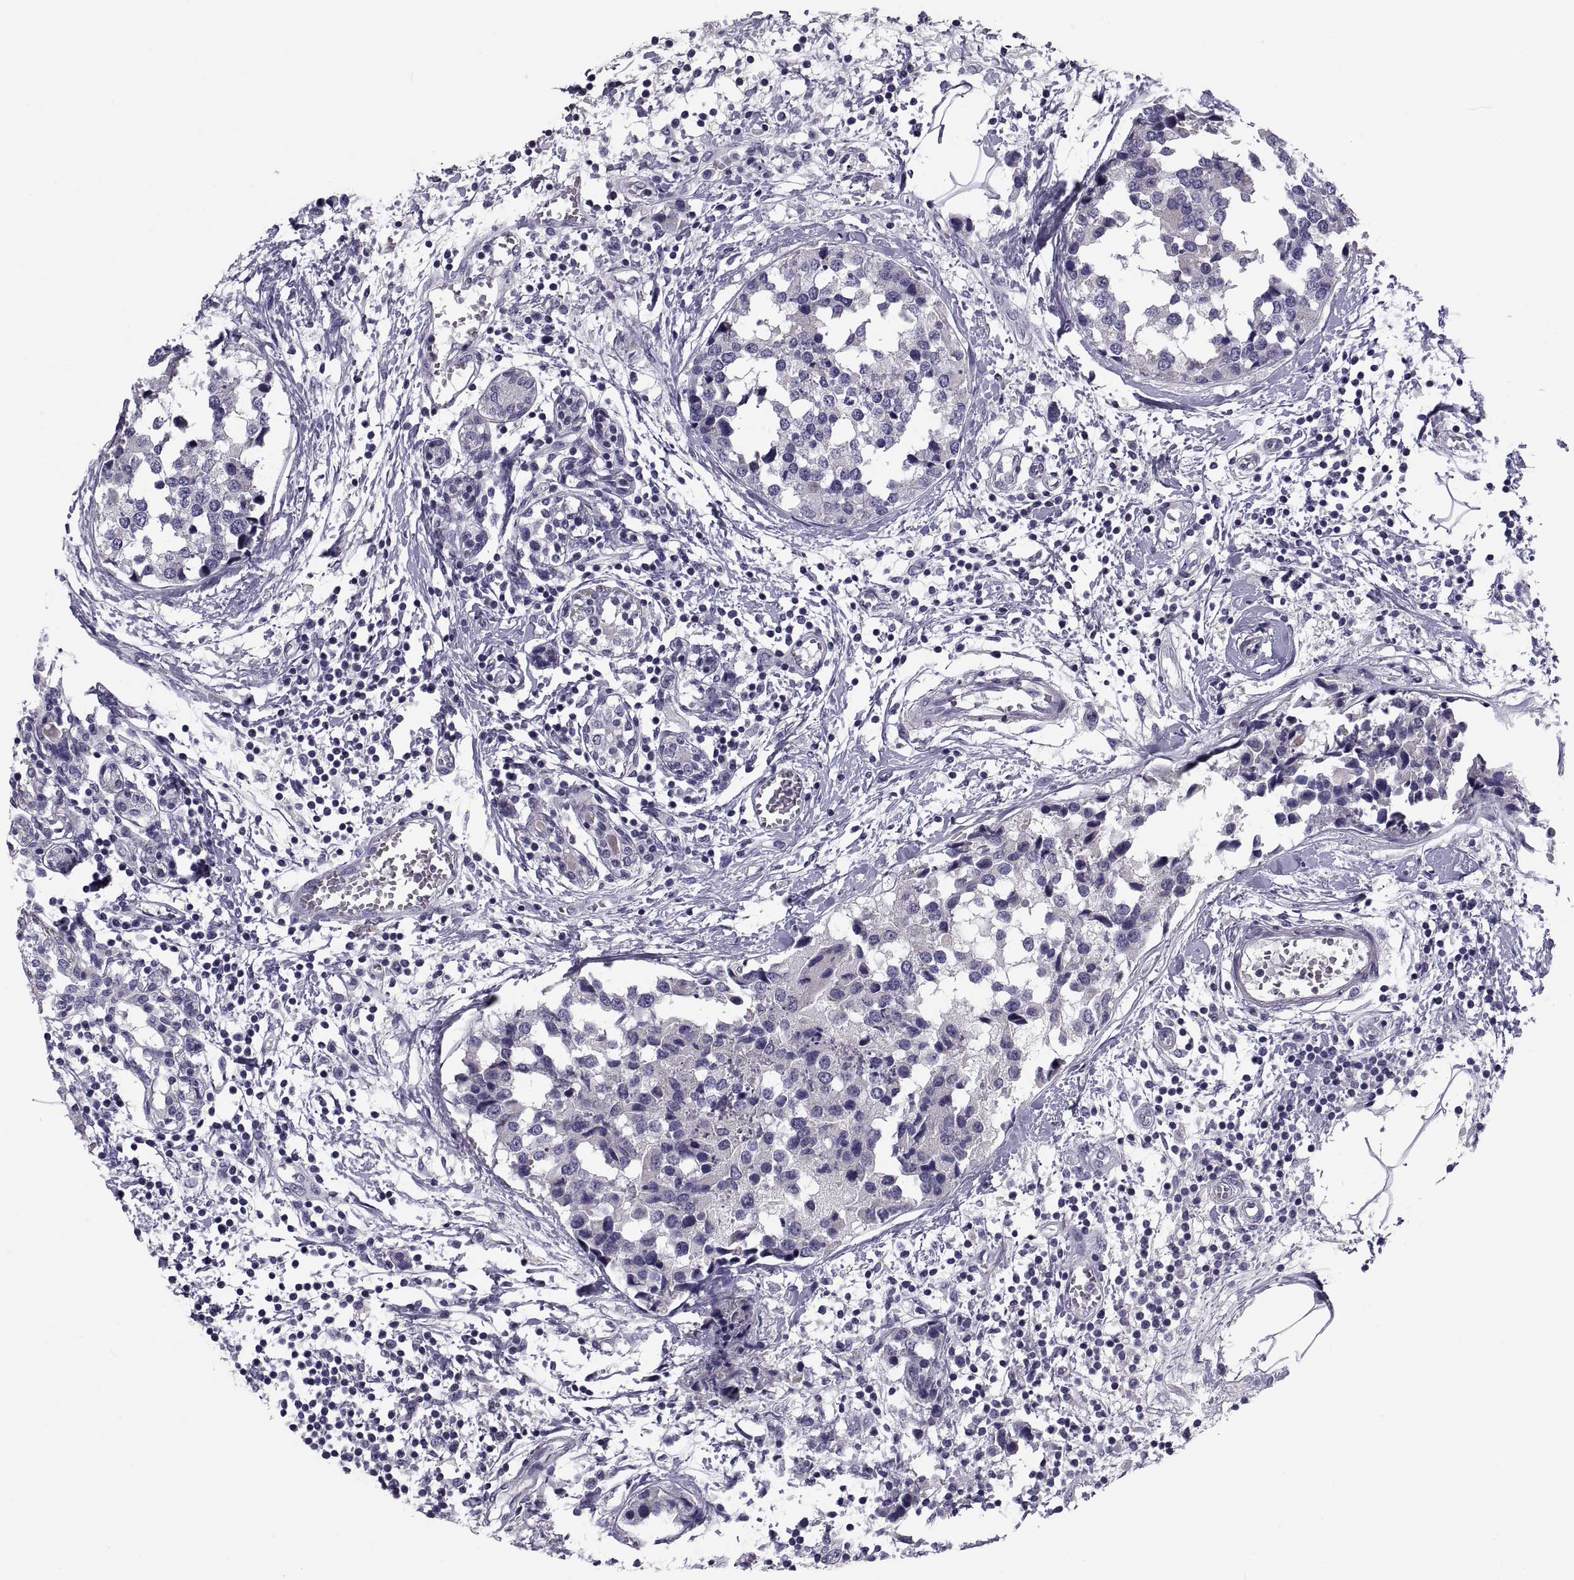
{"staining": {"intensity": "negative", "quantity": "none", "location": "none"}, "tissue": "breast cancer", "cell_type": "Tumor cells", "image_type": "cancer", "snomed": [{"axis": "morphology", "description": "Lobular carcinoma"}, {"axis": "topography", "description": "Breast"}], "caption": "Histopathology image shows no significant protein positivity in tumor cells of breast cancer (lobular carcinoma).", "gene": "PDZRN4", "patient": {"sex": "female", "age": 59}}